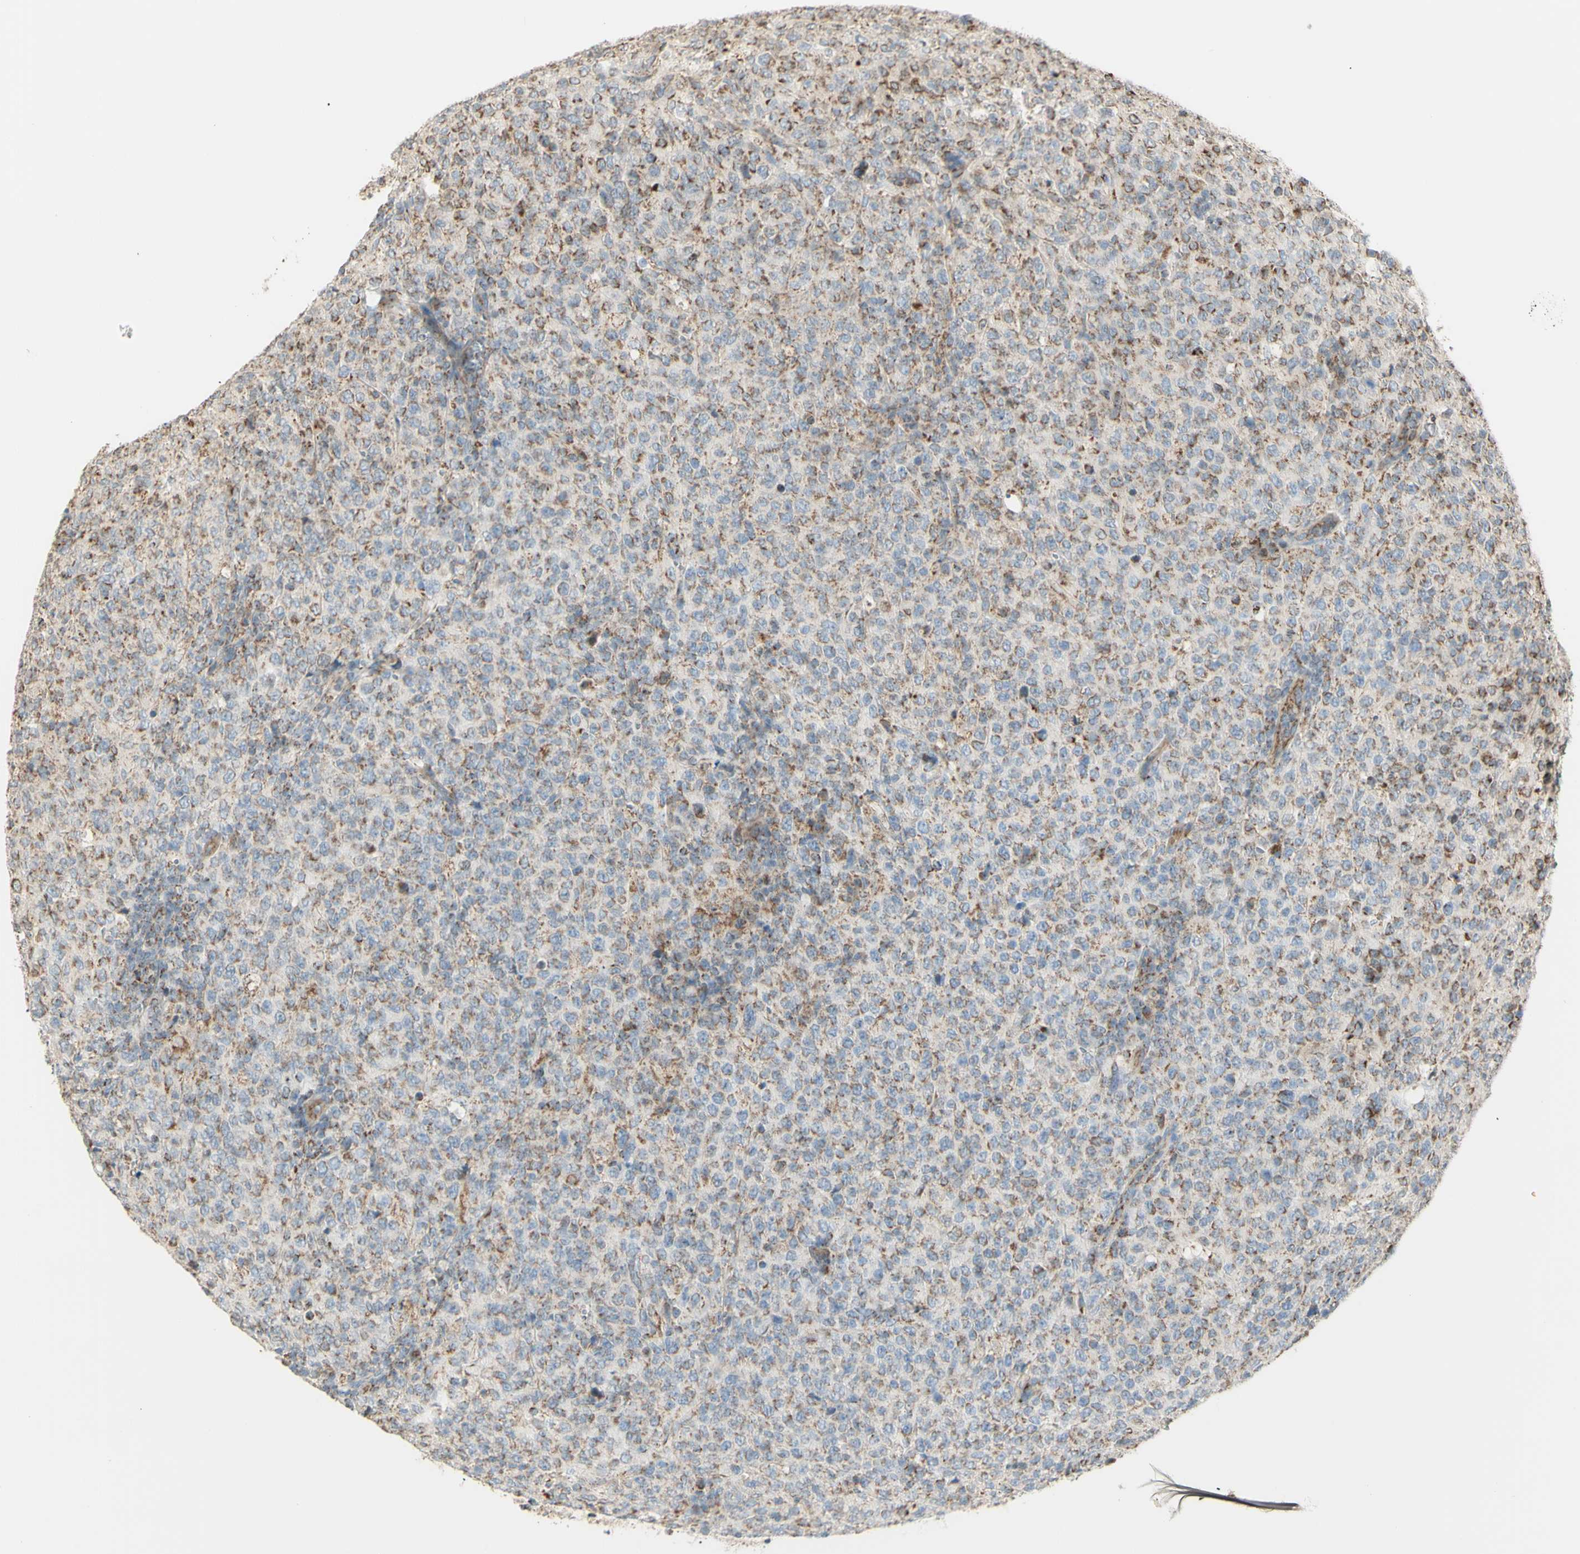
{"staining": {"intensity": "moderate", "quantity": "25%-75%", "location": "cytoplasmic/membranous"}, "tissue": "lymphoma", "cell_type": "Tumor cells", "image_type": "cancer", "snomed": [{"axis": "morphology", "description": "Malignant lymphoma, non-Hodgkin's type, High grade"}, {"axis": "topography", "description": "Tonsil"}], "caption": "Immunohistochemistry (DAB (3,3'-diaminobenzidine)) staining of human high-grade malignant lymphoma, non-Hodgkin's type displays moderate cytoplasmic/membranous protein positivity in approximately 25%-75% of tumor cells.", "gene": "LETM1", "patient": {"sex": "female", "age": 36}}